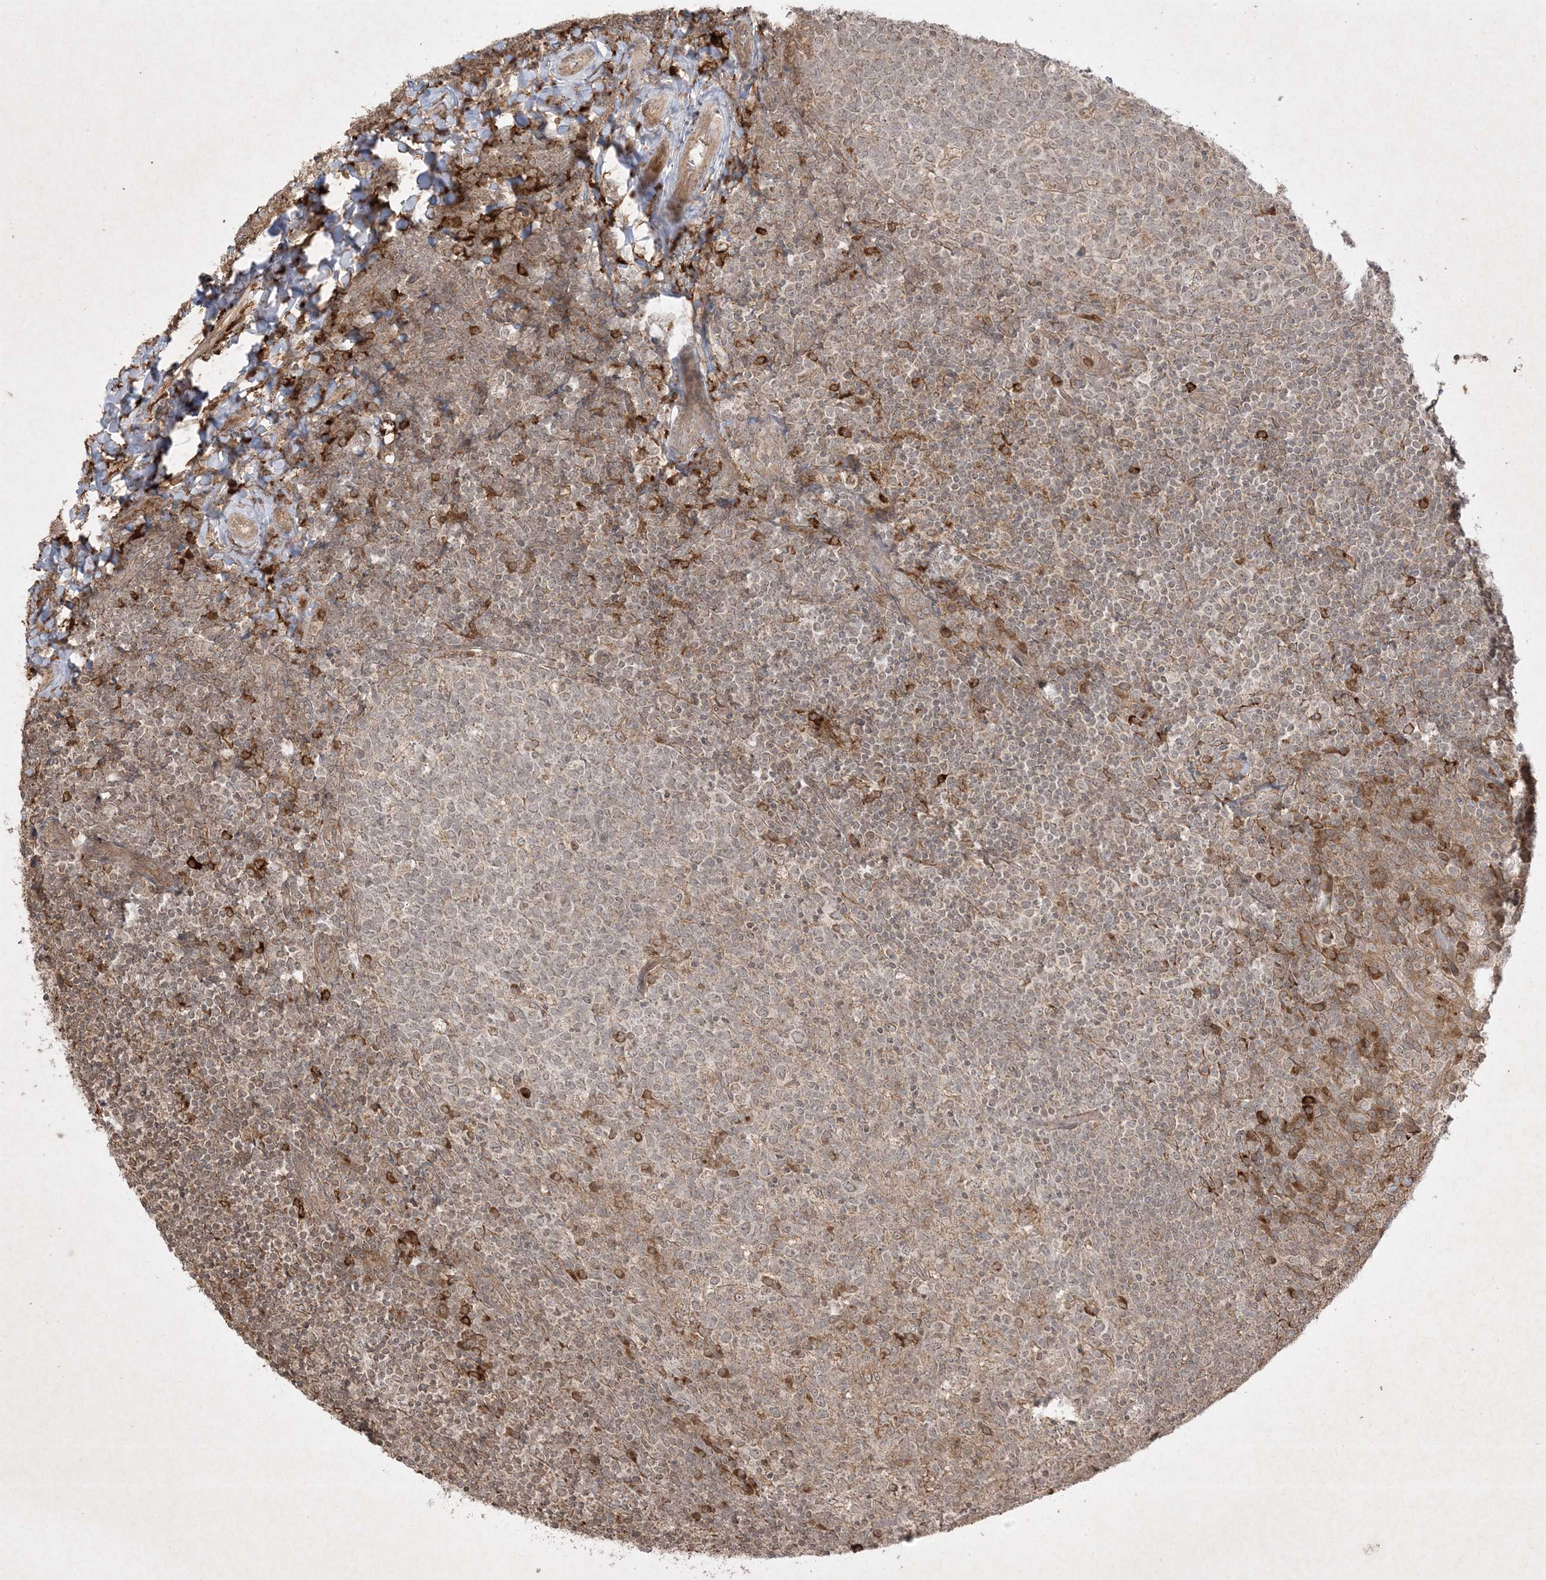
{"staining": {"intensity": "weak", "quantity": "25%-75%", "location": "cytoplasmic/membranous"}, "tissue": "tonsil", "cell_type": "Germinal center cells", "image_type": "normal", "snomed": [{"axis": "morphology", "description": "Normal tissue, NOS"}, {"axis": "topography", "description": "Tonsil"}], "caption": "Human tonsil stained with a brown dye demonstrates weak cytoplasmic/membranous positive staining in about 25%-75% of germinal center cells.", "gene": "PTK6", "patient": {"sex": "female", "age": 19}}